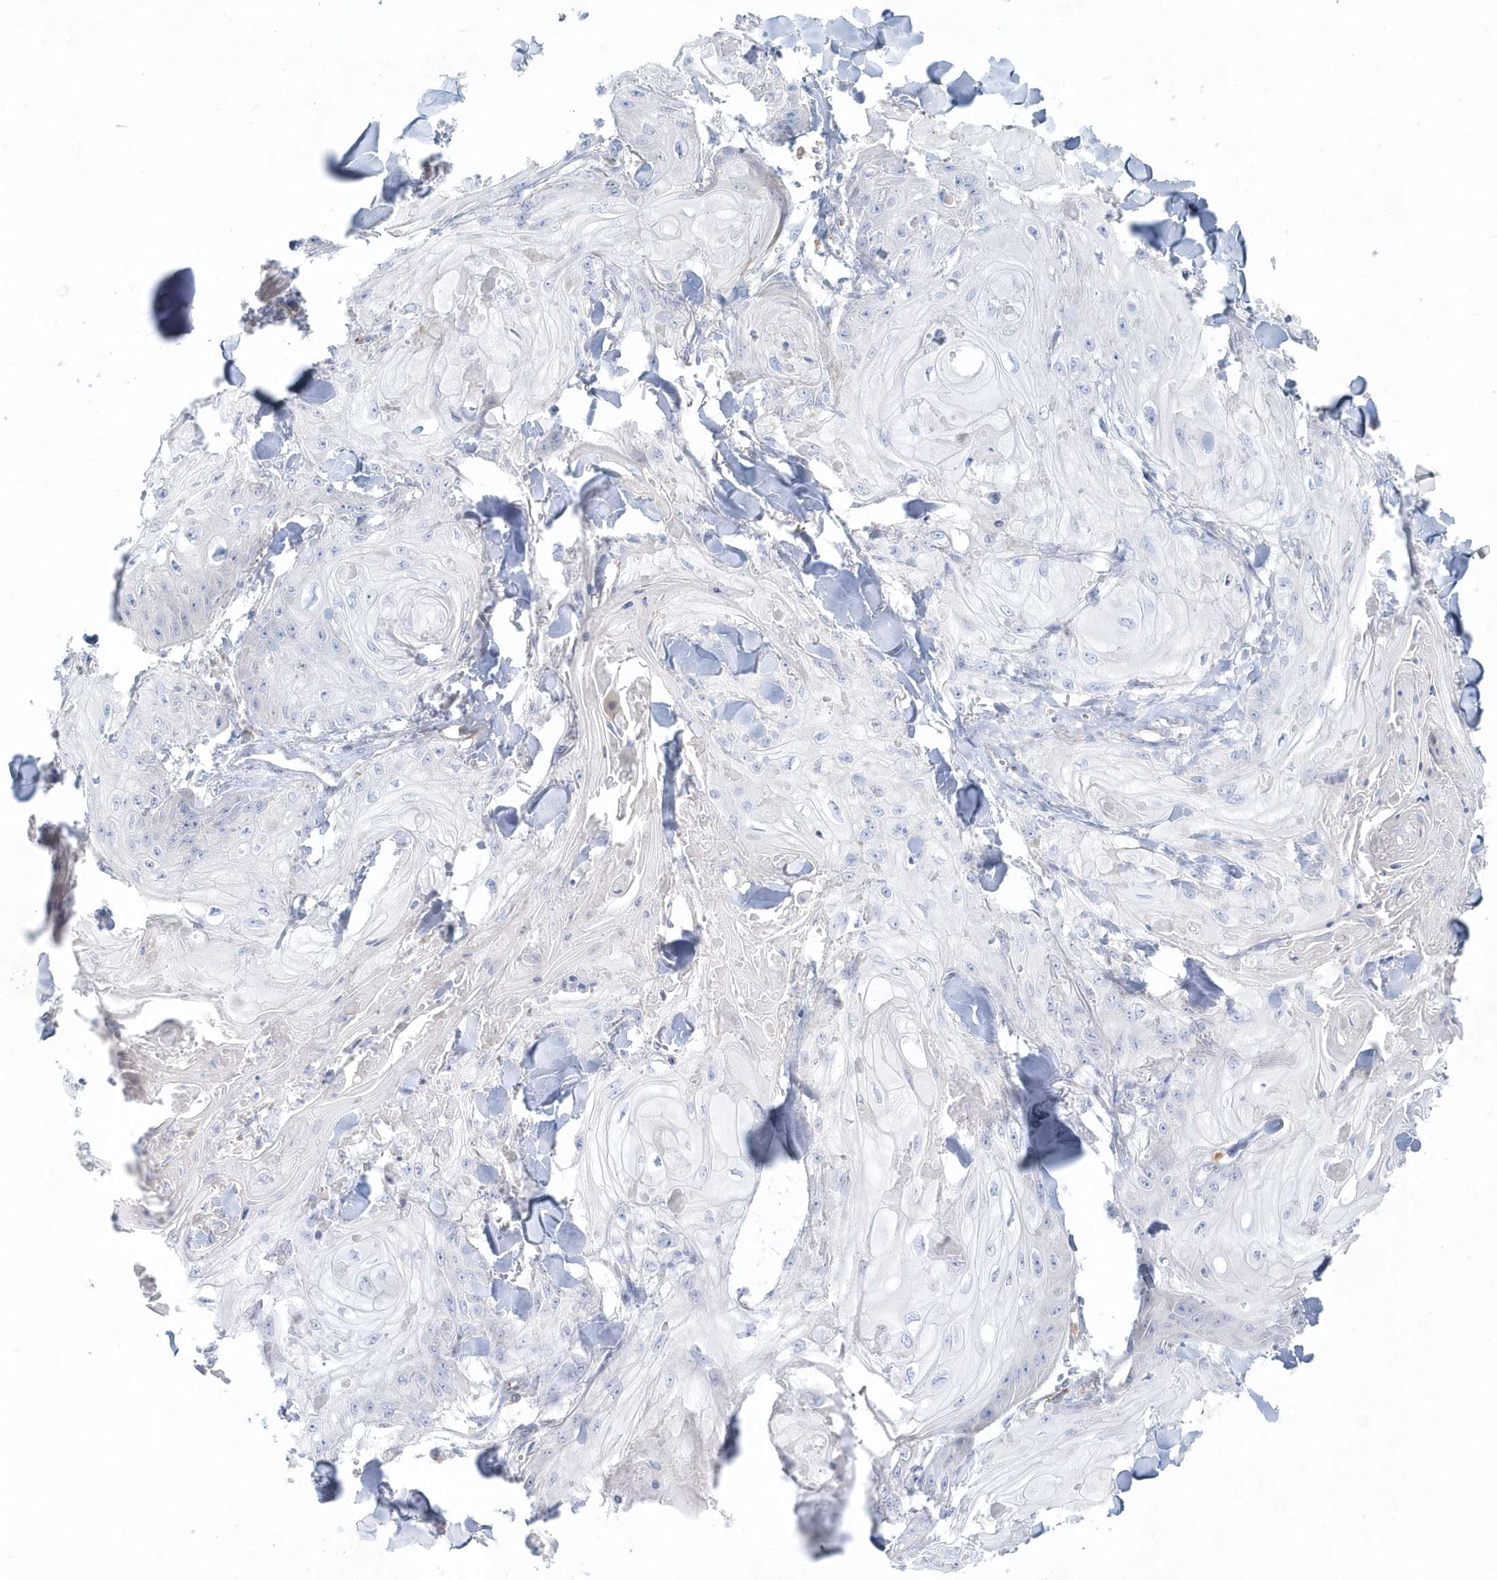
{"staining": {"intensity": "negative", "quantity": "none", "location": "none"}, "tissue": "skin cancer", "cell_type": "Tumor cells", "image_type": "cancer", "snomed": [{"axis": "morphology", "description": "Squamous cell carcinoma, NOS"}, {"axis": "topography", "description": "Skin"}], "caption": "Tumor cells show no significant staining in squamous cell carcinoma (skin).", "gene": "DNAH1", "patient": {"sex": "male", "age": 74}}